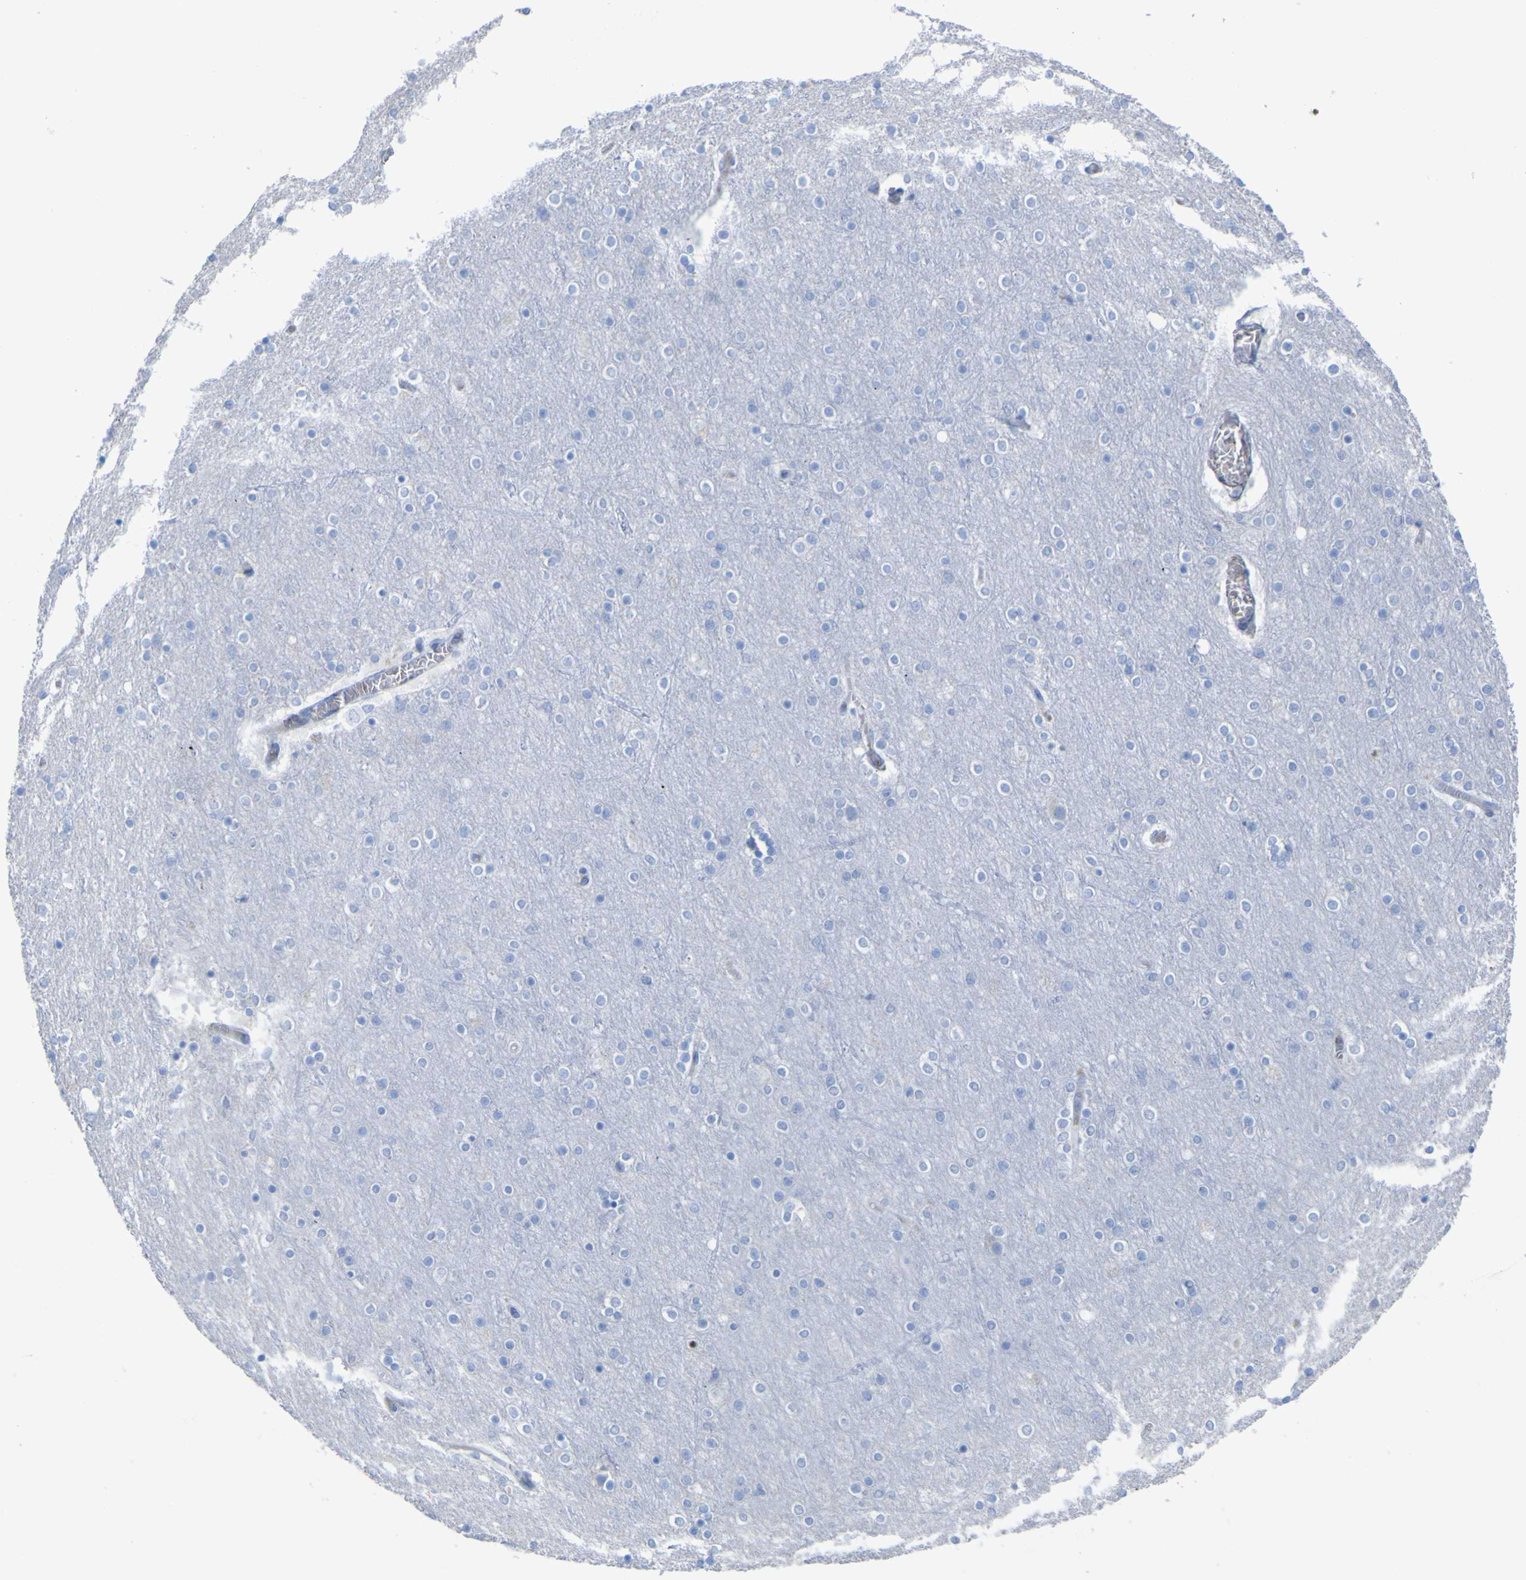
{"staining": {"intensity": "negative", "quantity": "none", "location": "none"}, "tissue": "cerebral cortex", "cell_type": "Endothelial cells", "image_type": "normal", "snomed": [{"axis": "morphology", "description": "Normal tissue, NOS"}, {"axis": "topography", "description": "Cerebral cortex"}], "caption": "DAB (3,3'-diaminobenzidine) immunohistochemical staining of normal human cerebral cortex displays no significant positivity in endothelial cells. The staining was performed using DAB to visualize the protein expression in brown, while the nuclei were stained in blue with hematoxylin (Magnification: 20x).", "gene": "GCM1", "patient": {"sex": "female", "age": 54}}